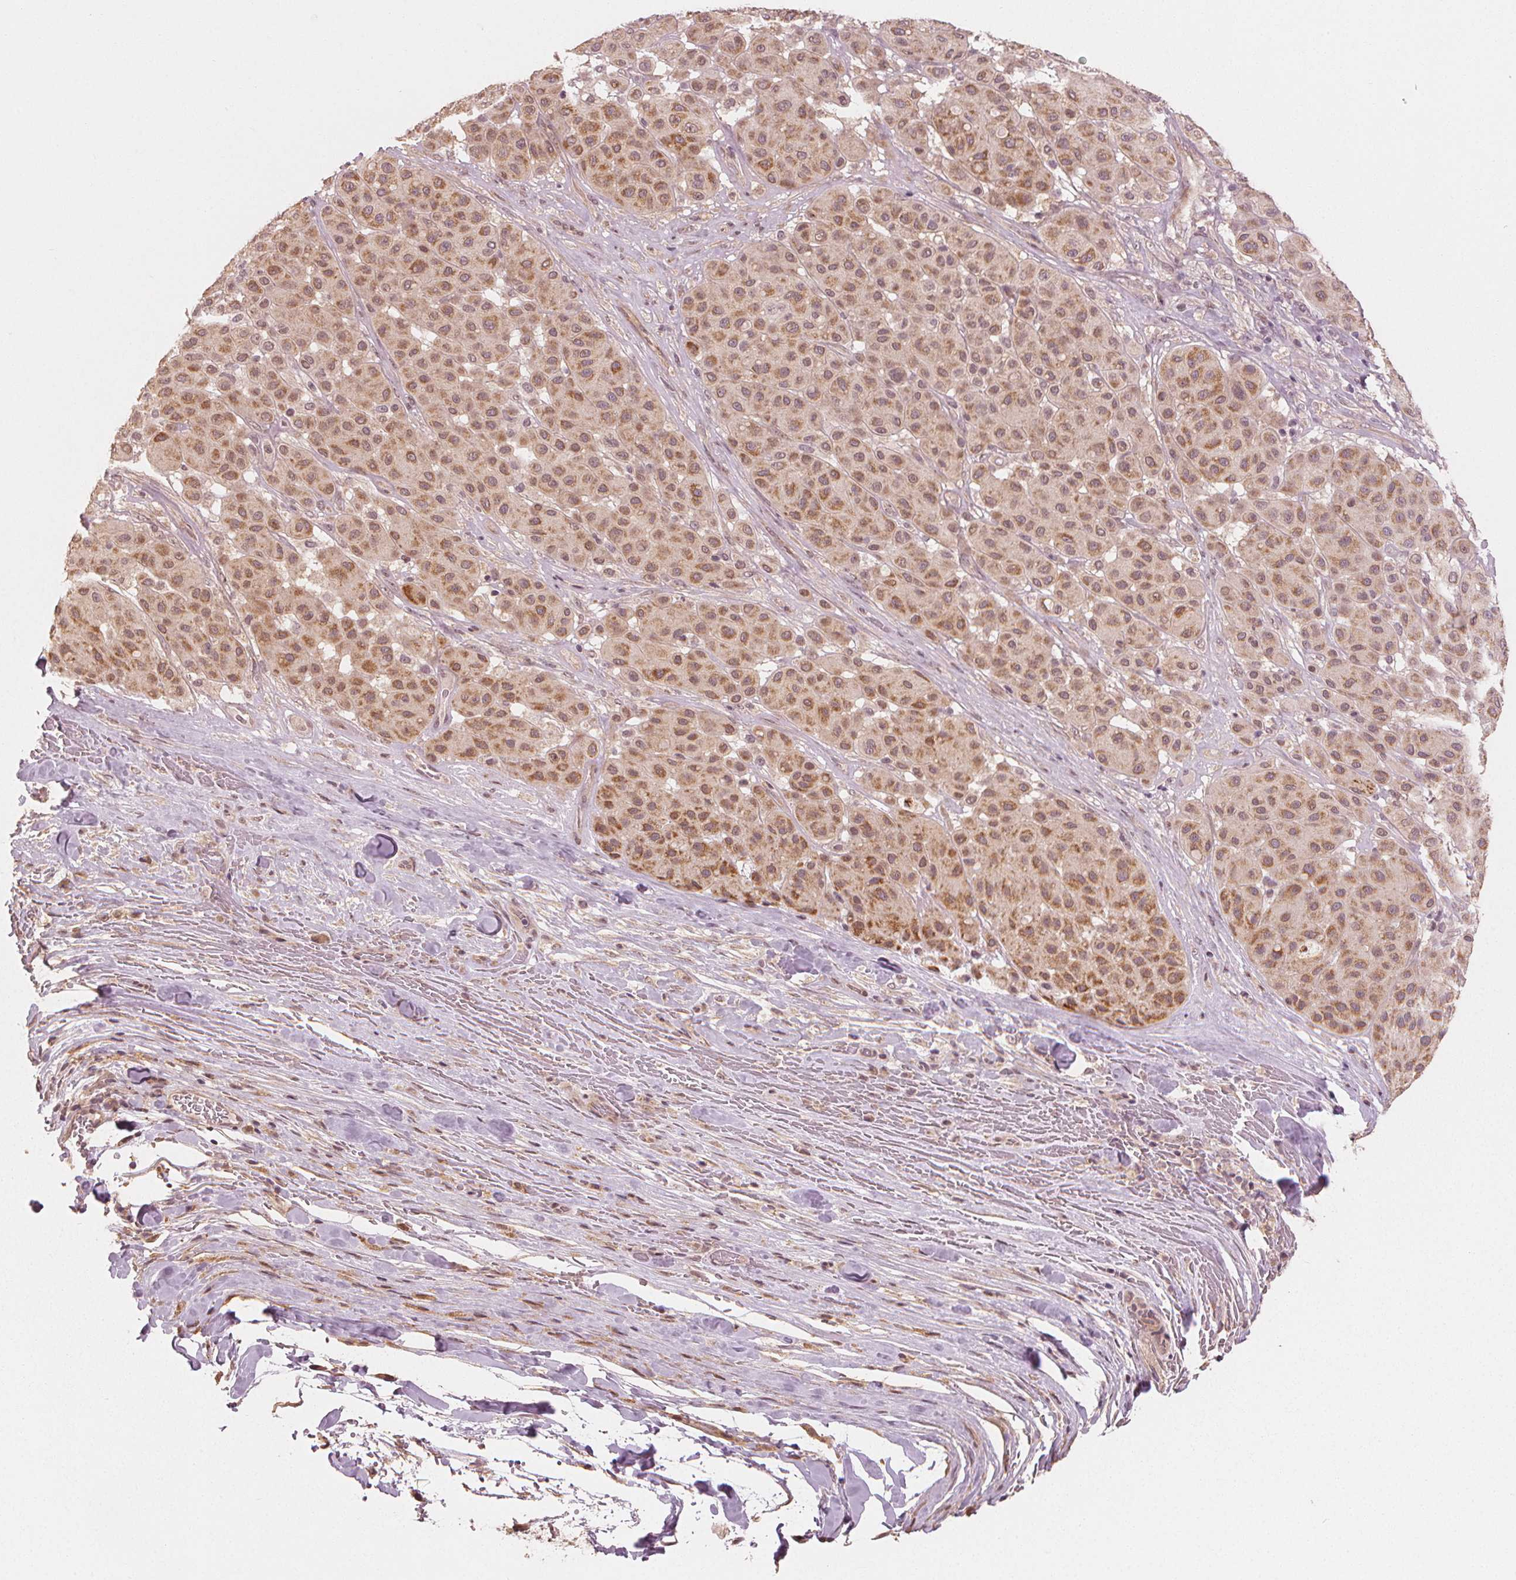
{"staining": {"intensity": "moderate", "quantity": ">75%", "location": "cytoplasmic/membranous"}, "tissue": "melanoma", "cell_type": "Tumor cells", "image_type": "cancer", "snomed": [{"axis": "morphology", "description": "Malignant melanoma, Metastatic site"}, {"axis": "topography", "description": "Smooth muscle"}], "caption": "Immunohistochemical staining of human melanoma demonstrates medium levels of moderate cytoplasmic/membranous protein expression in approximately >75% of tumor cells.", "gene": "CLBA1", "patient": {"sex": "male", "age": 41}}